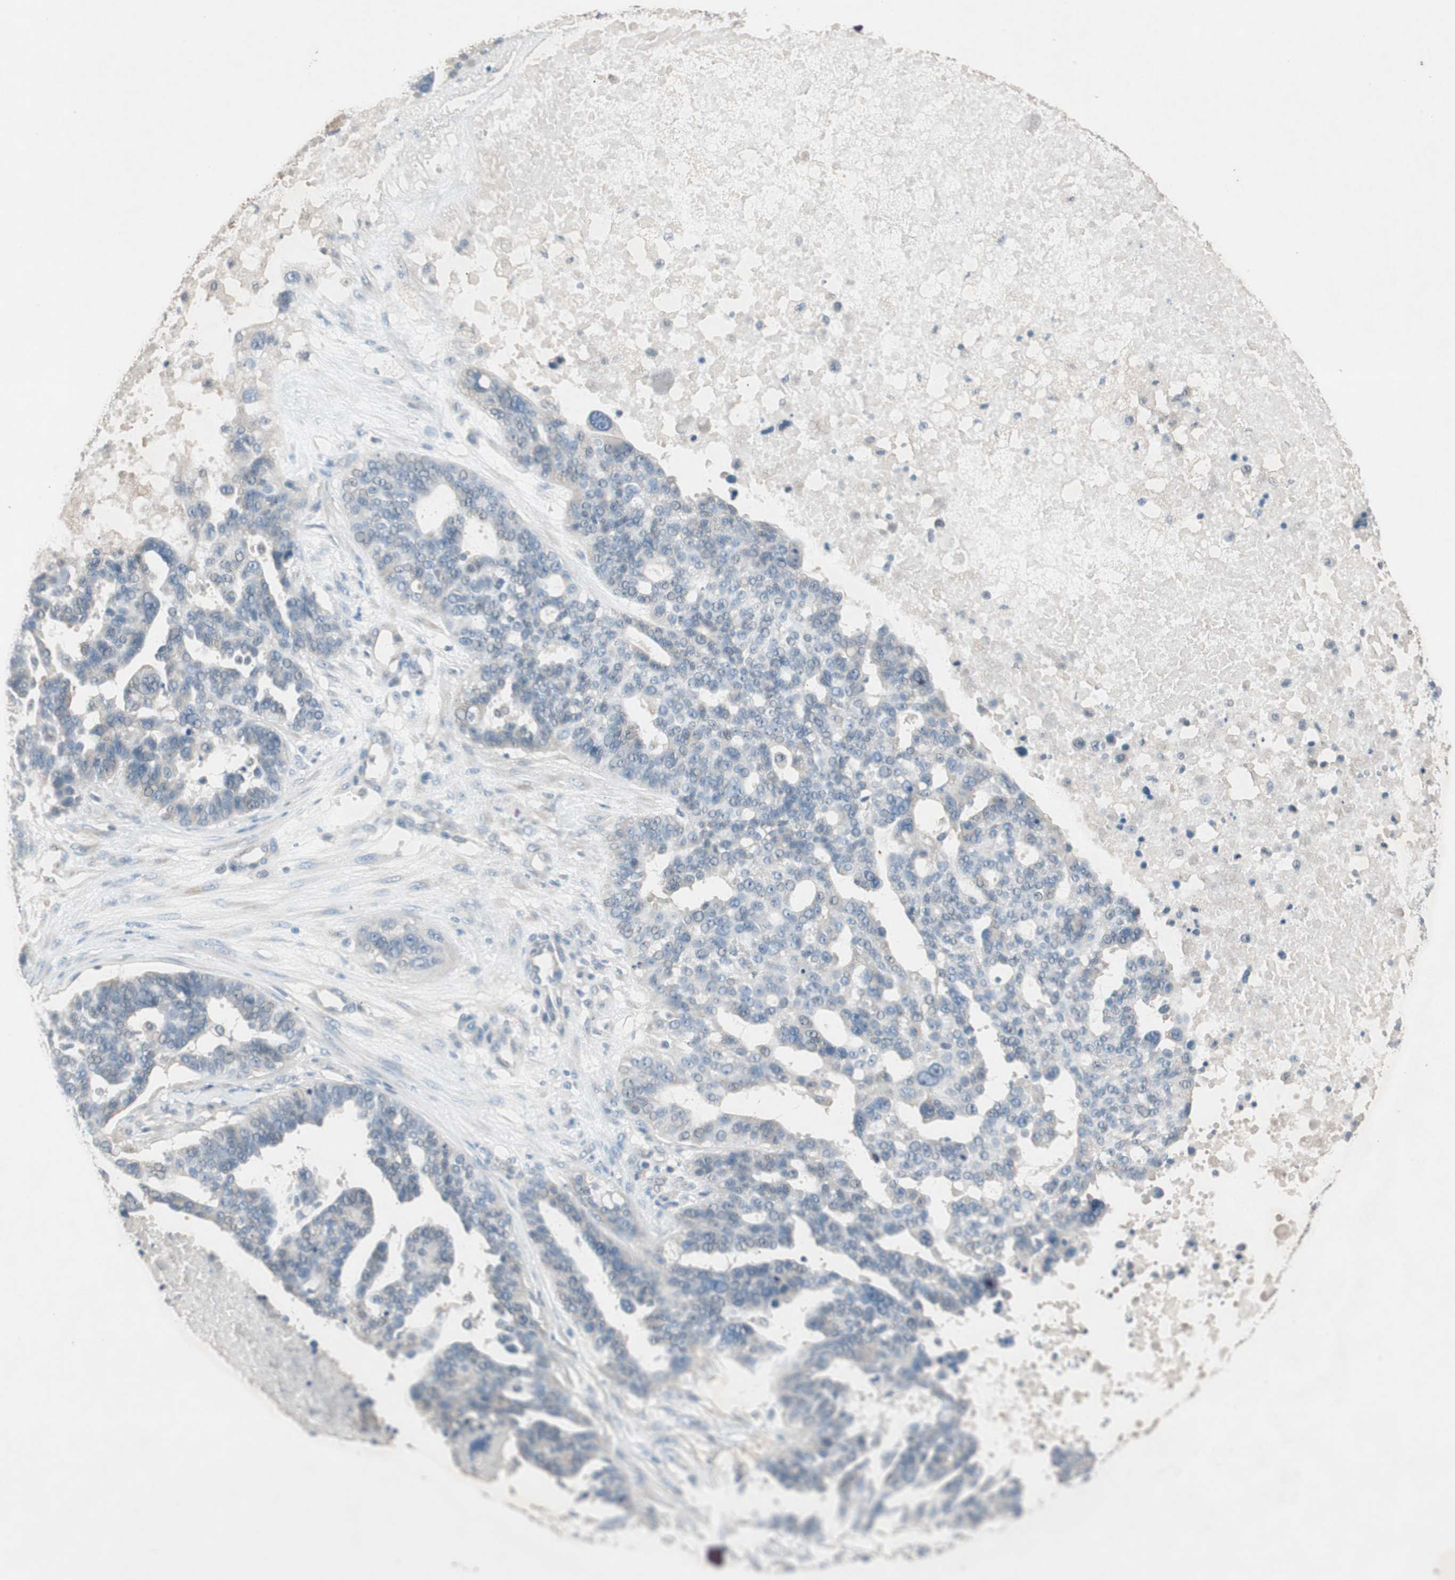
{"staining": {"intensity": "negative", "quantity": "none", "location": "none"}, "tissue": "ovarian cancer", "cell_type": "Tumor cells", "image_type": "cancer", "snomed": [{"axis": "morphology", "description": "Cystadenocarcinoma, serous, NOS"}, {"axis": "topography", "description": "Ovary"}], "caption": "Tumor cells show no significant positivity in ovarian cancer. Nuclei are stained in blue.", "gene": "KHK", "patient": {"sex": "female", "age": 59}}